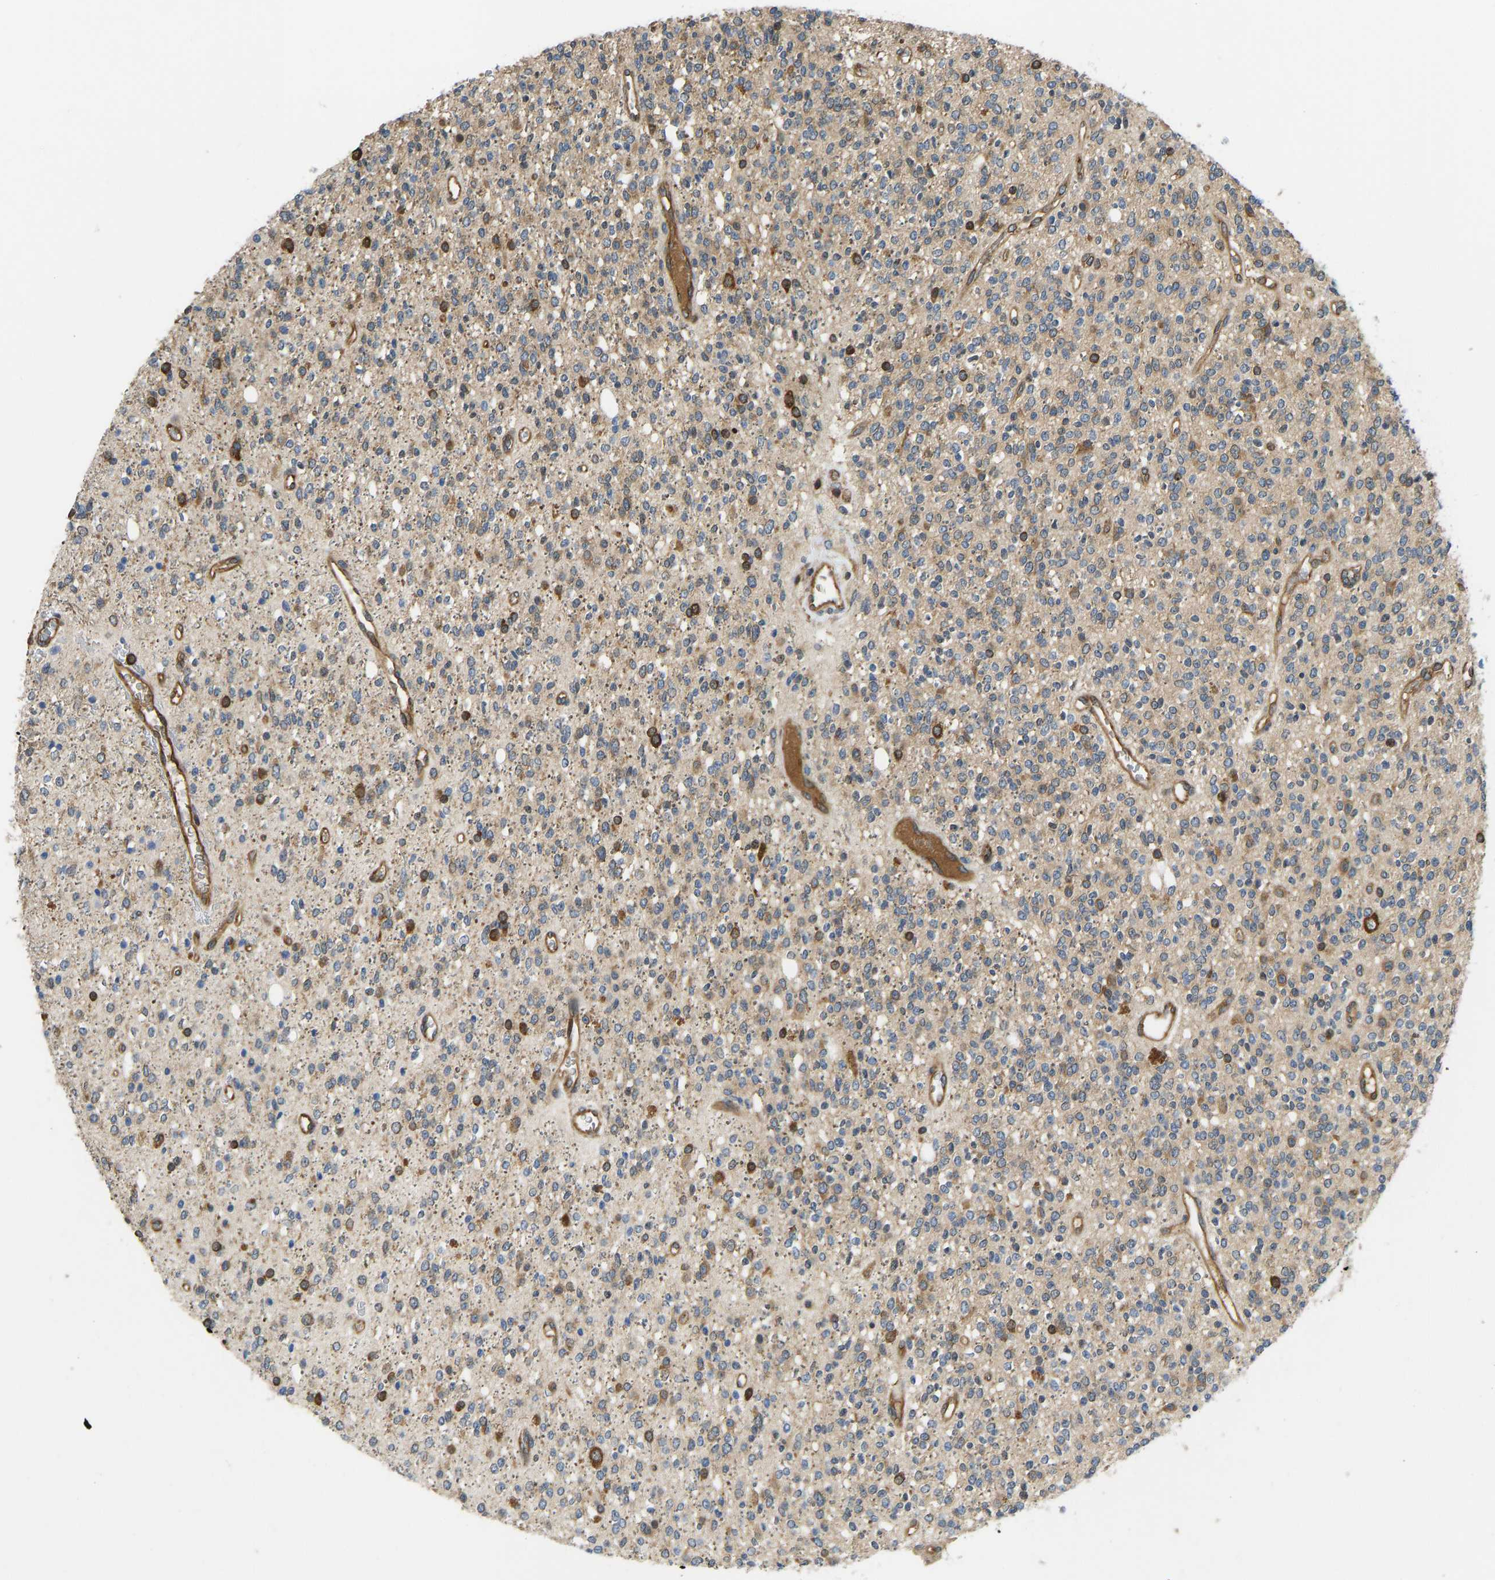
{"staining": {"intensity": "weak", "quantity": "25%-75%", "location": "cytoplasmic/membranous"}, "tissue": "glioma", "cell_type": "Tumor cells", "image_type": "cancer", "snomed": [{"axis": "morphology", "description": "Glioma, malignant, High grade"}, {"axis": "topography", "description": "Brain"}], "caption": "Immunohistochemical staining of human glioma exhibits low levels of weak cytoplasmic/membranous staining in approximately 25%-75% of tumor cells.", "gene": "RASGRF2", "patient": {"sex": "male", "age": 34}}